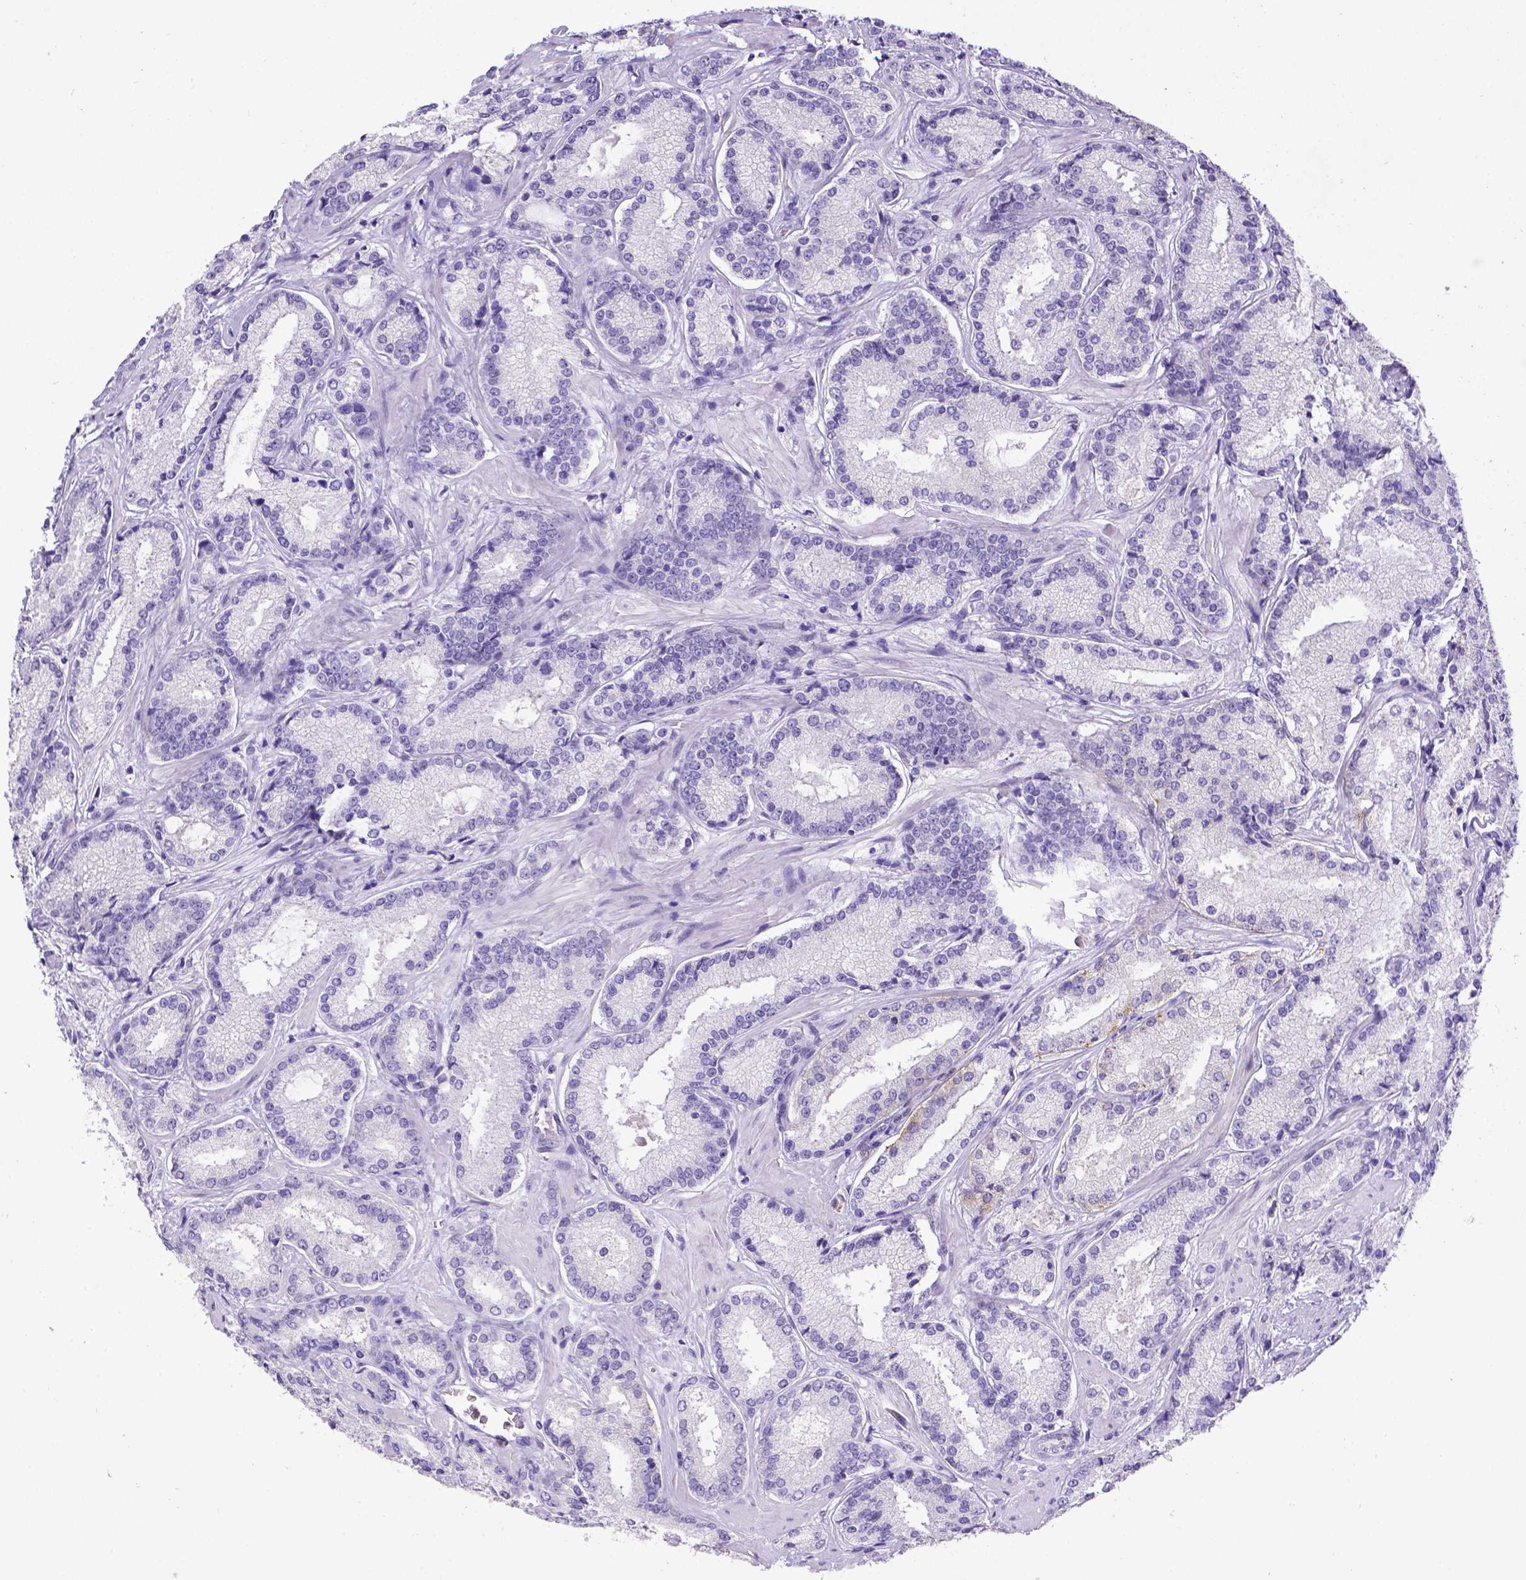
{"staining": {"intensity": "negative", "quantity": "none", "location": "none"}, "tissue": "prostate cancer", "cell_type": "Tumor cells", "image_type": "cancer", "snomed": [{"axis": "morphology", "description": "Adenocarcinoma, Low grade"}, {"axis": "topography", "description": "Prostate"}], "caption": "An image of prostate cancer (low-grade adenocarcinoma) stained for a protein displays no brown staining in tumor cells.", "gene": "ESR1", "patient": {"sex": "male", "age": 56}}